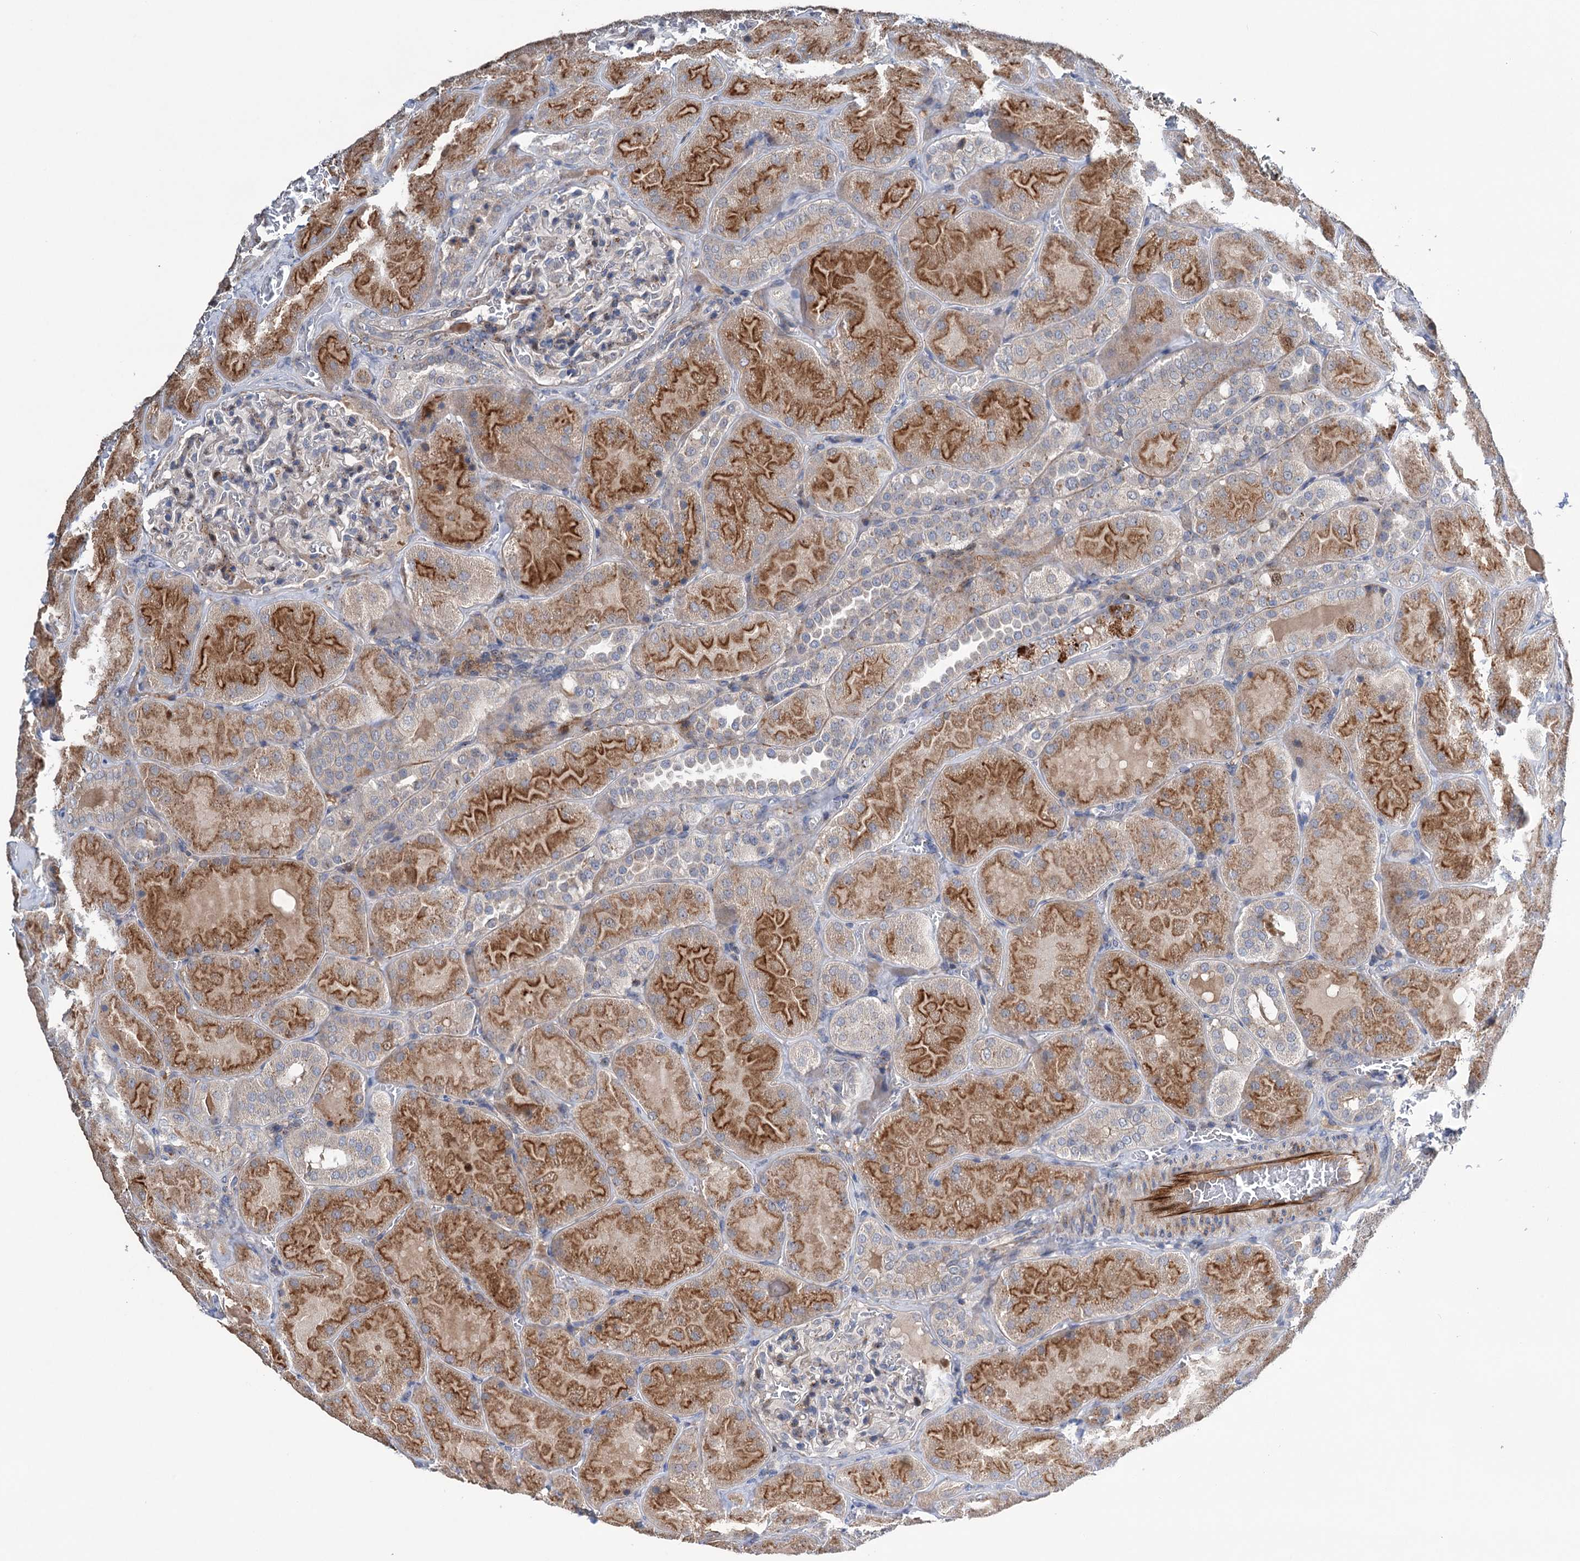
{"staining": {"intensity": "weak", "quantity": "<25%", "location": "cytoplasmic/membranous"}, "tissue": "kidney", "cell_type": "Cells in glomeruli", "image_type": "normal", "snomed": [{"axis": "morphology", "description": "Normal tissue, NOS"}, {"axis": "topography", "description": "Kidney"}], "caption": "The histopathology image reveals no significant positivity in cells in glomeruli of kidney. (DAB (3,3'-diaminobenzidine) immunohistochemistry (IHC), high magnification).", "gene": "NCAPD2", "patient": {"sex": "male", "age": 28}}